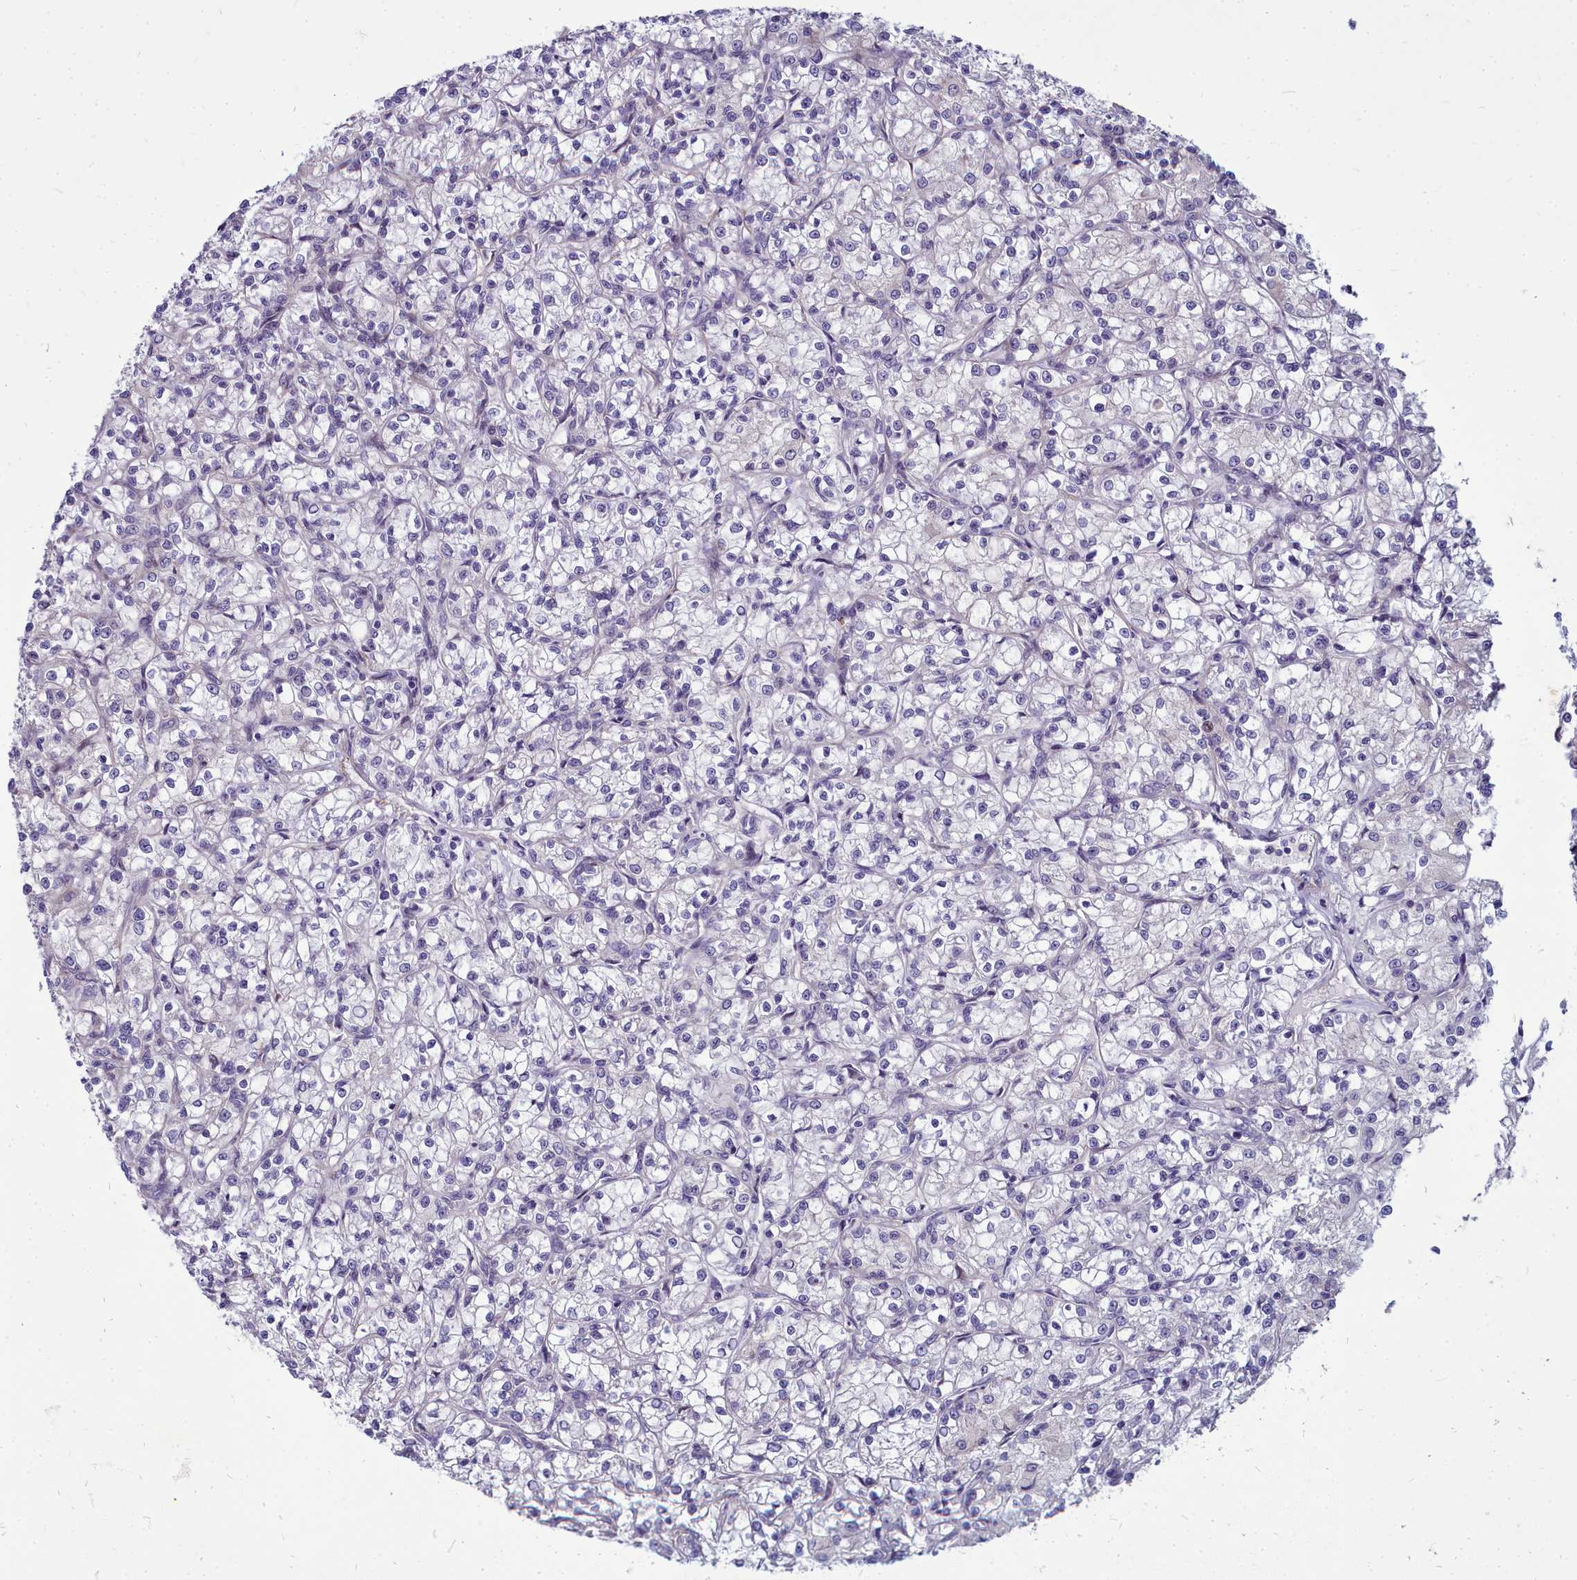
{"staining": {"intensity": "negative", "quantity": "none", "location": "none"}, "tissue": "renal cancer", "cell_type": "Tumor cells", "image_type": "cancer", "snomed": [{"axis": "morphology", "description": "Adenocarcinoma, NOS"}, {"axis": "topography", "description": "Kidney"}], "caption": "The immunohistochemistry (IHC) histopathology image has no significant staining in tumor cells of renal cancer (adenocarcinoma) tissue.", "gene": "TTC5", "patient": {"sex": "female", "age": 59}}